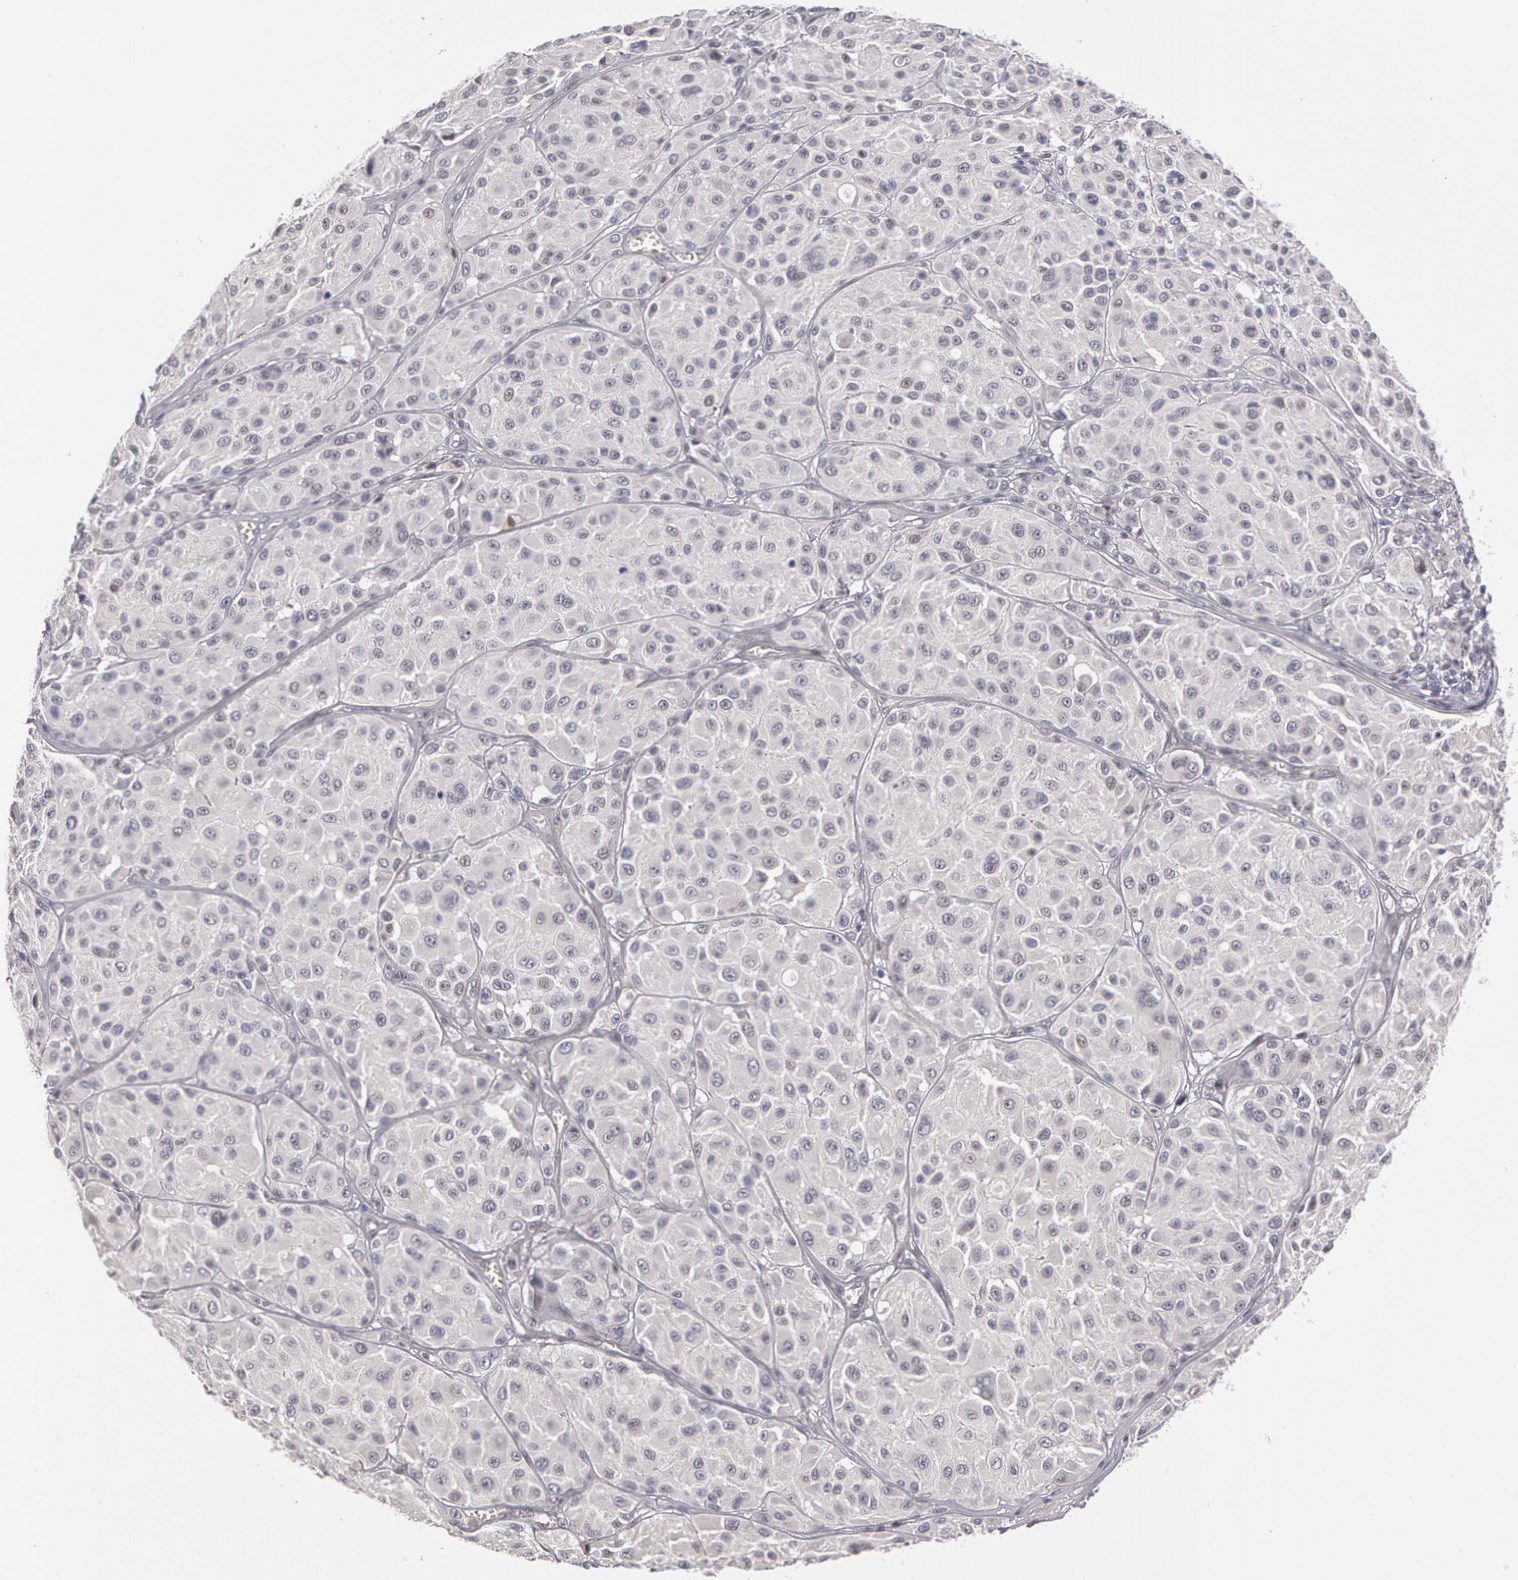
{"staining": {"intensity": "negative", "quantity": "none", "location": "none"}, "tissue": "melanoma", "cell_type": "Tumor cells", "image_type": "cancer", "snomed": [{"axis": "morphology", "description": "Malignant melanoma, NOS"}, {"axis": "topography", "description": "Skin"}], "caption": "Protein analysis of melanoma exhibits no significant expression in tumor cells.", "gene": "PRICKLE1", "patient": {"sex": "male", "age": 36}}